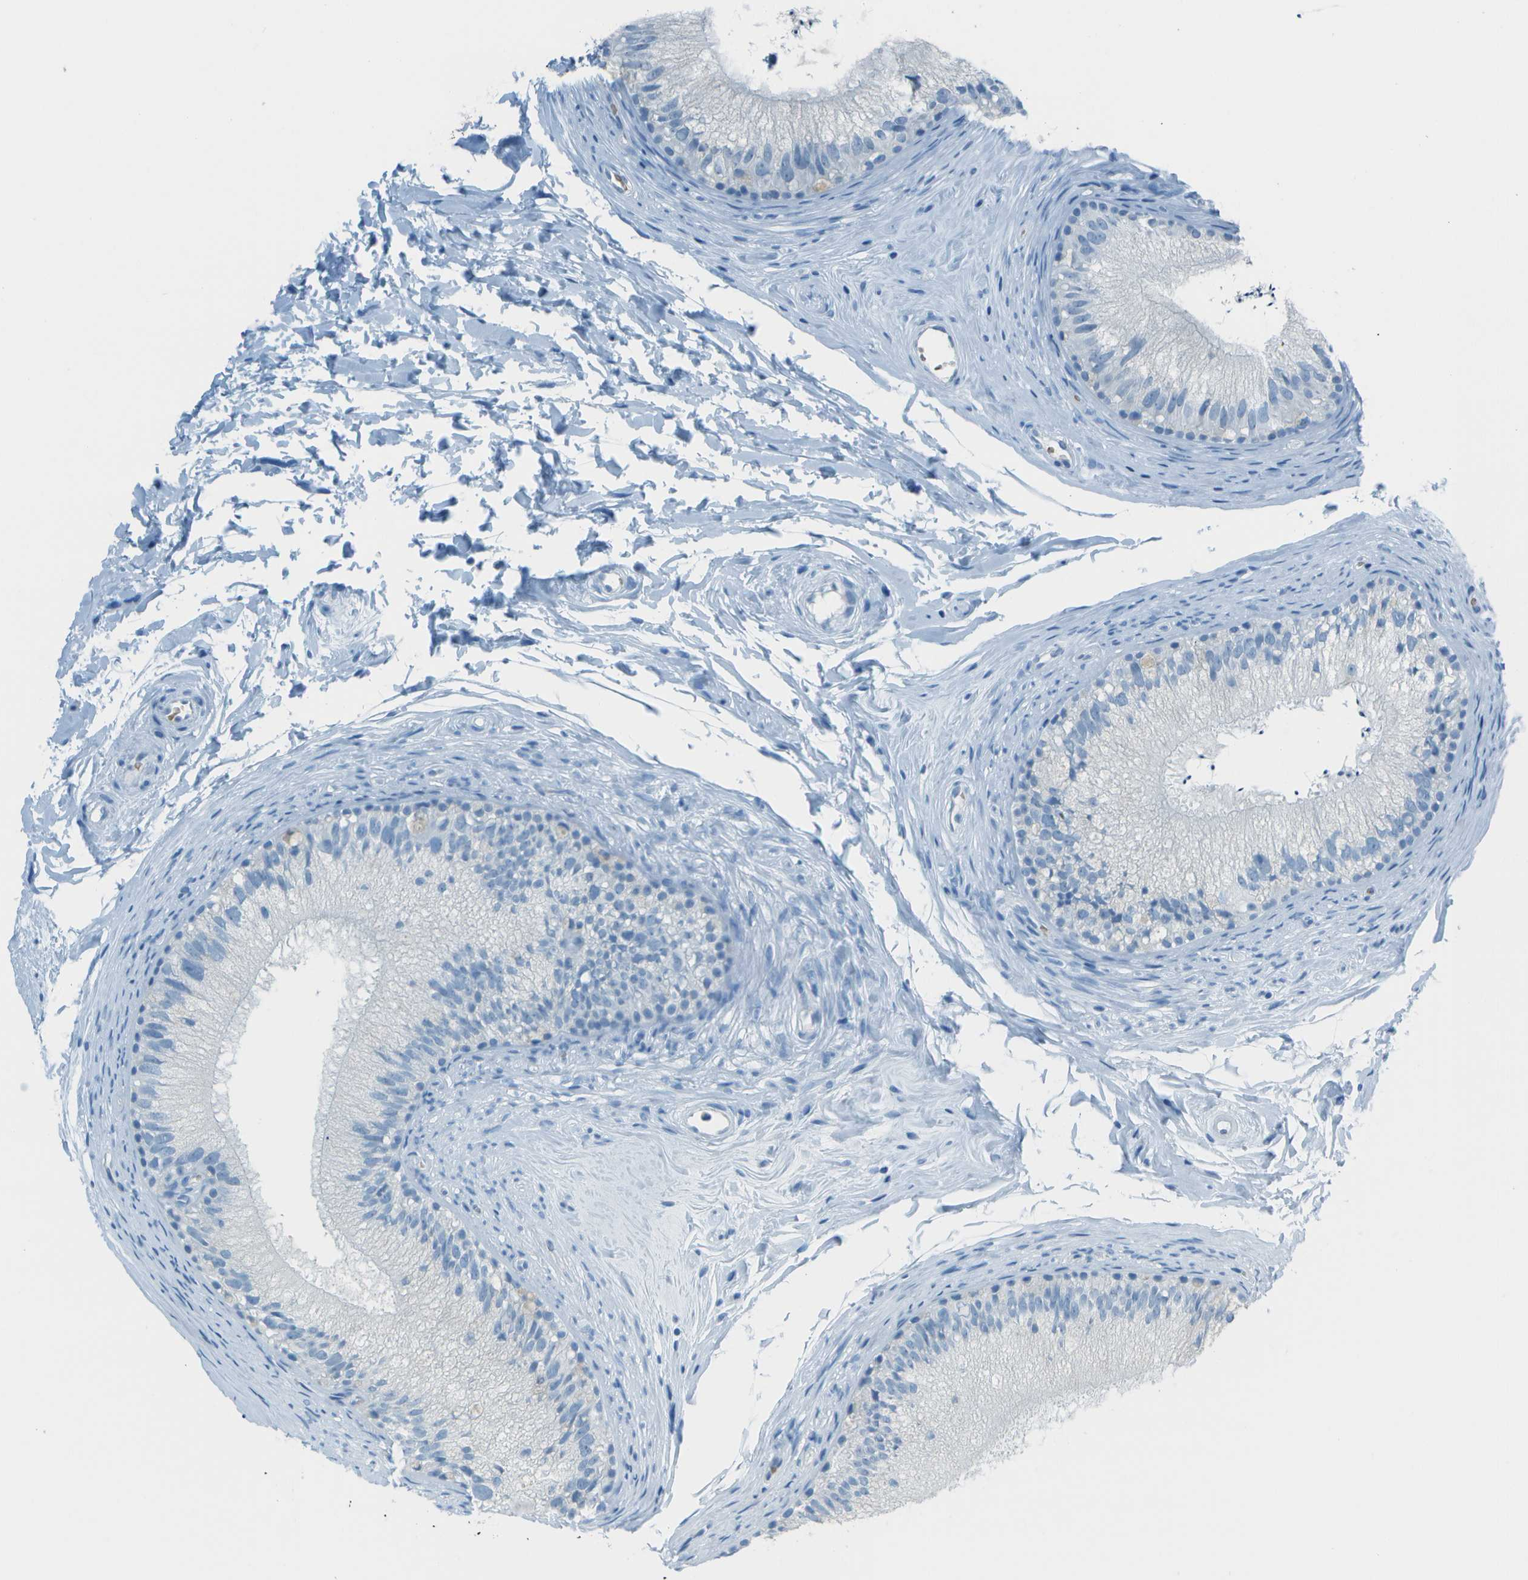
{"staining": {"intensity": "negative", "quantity": "none", "location": "none"}, "tissue": "epididymis", "cell_type": "Glandular cells", "image_type": "normal", "snomed": [{"axis": "morphology", "description": "Normal tissue, NOS"}, {"axis": "topography", "description": "Epididymis"}], "caption": "High power microscopy micrograph of an immunohistochemistry photomicrograph of normal epididymis, revealing no significant expression in glandular cells.", "gene": "ASL", "patient": {"sex": "male", "age": 56}}